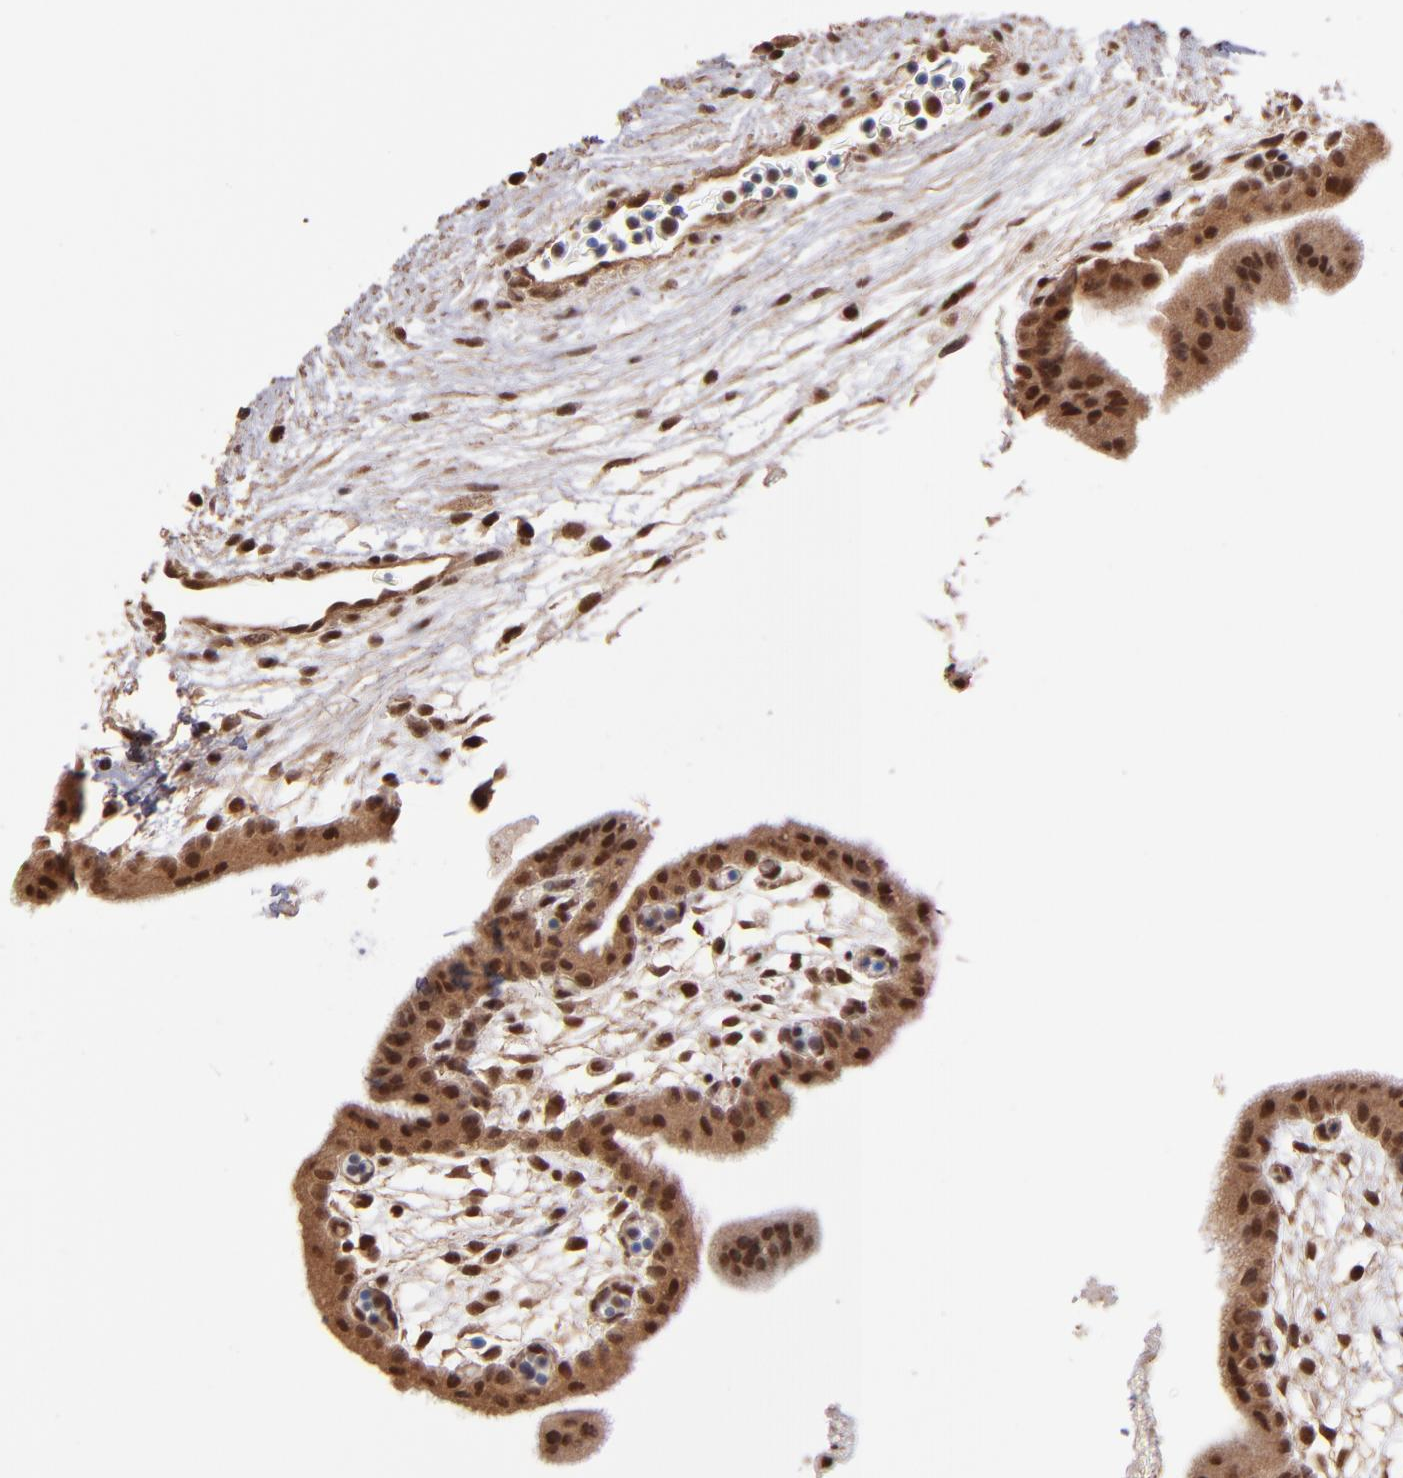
{"staining": {"intensity": "moderate", "quantity": ">75%", "location": "cytoplasmic/membranous,nuclear"}, "tissue": "placenta", "cell_type": "Trophoblastic cells", "image_type": "normal", "snomed": [{"axis": "morphology", "description": "Normal tissue, NOS"}, {"axis": "topography", "description": "Placenta"}], "caption": "Brown immunohistochemical staining in benign placenta demonstrates moderate cytoplasmic/membranous,nuclear expression in about >75% of trophoblastic cells.", "gene": "TERF2", "patient": {"sex": "female", "age": 35}}